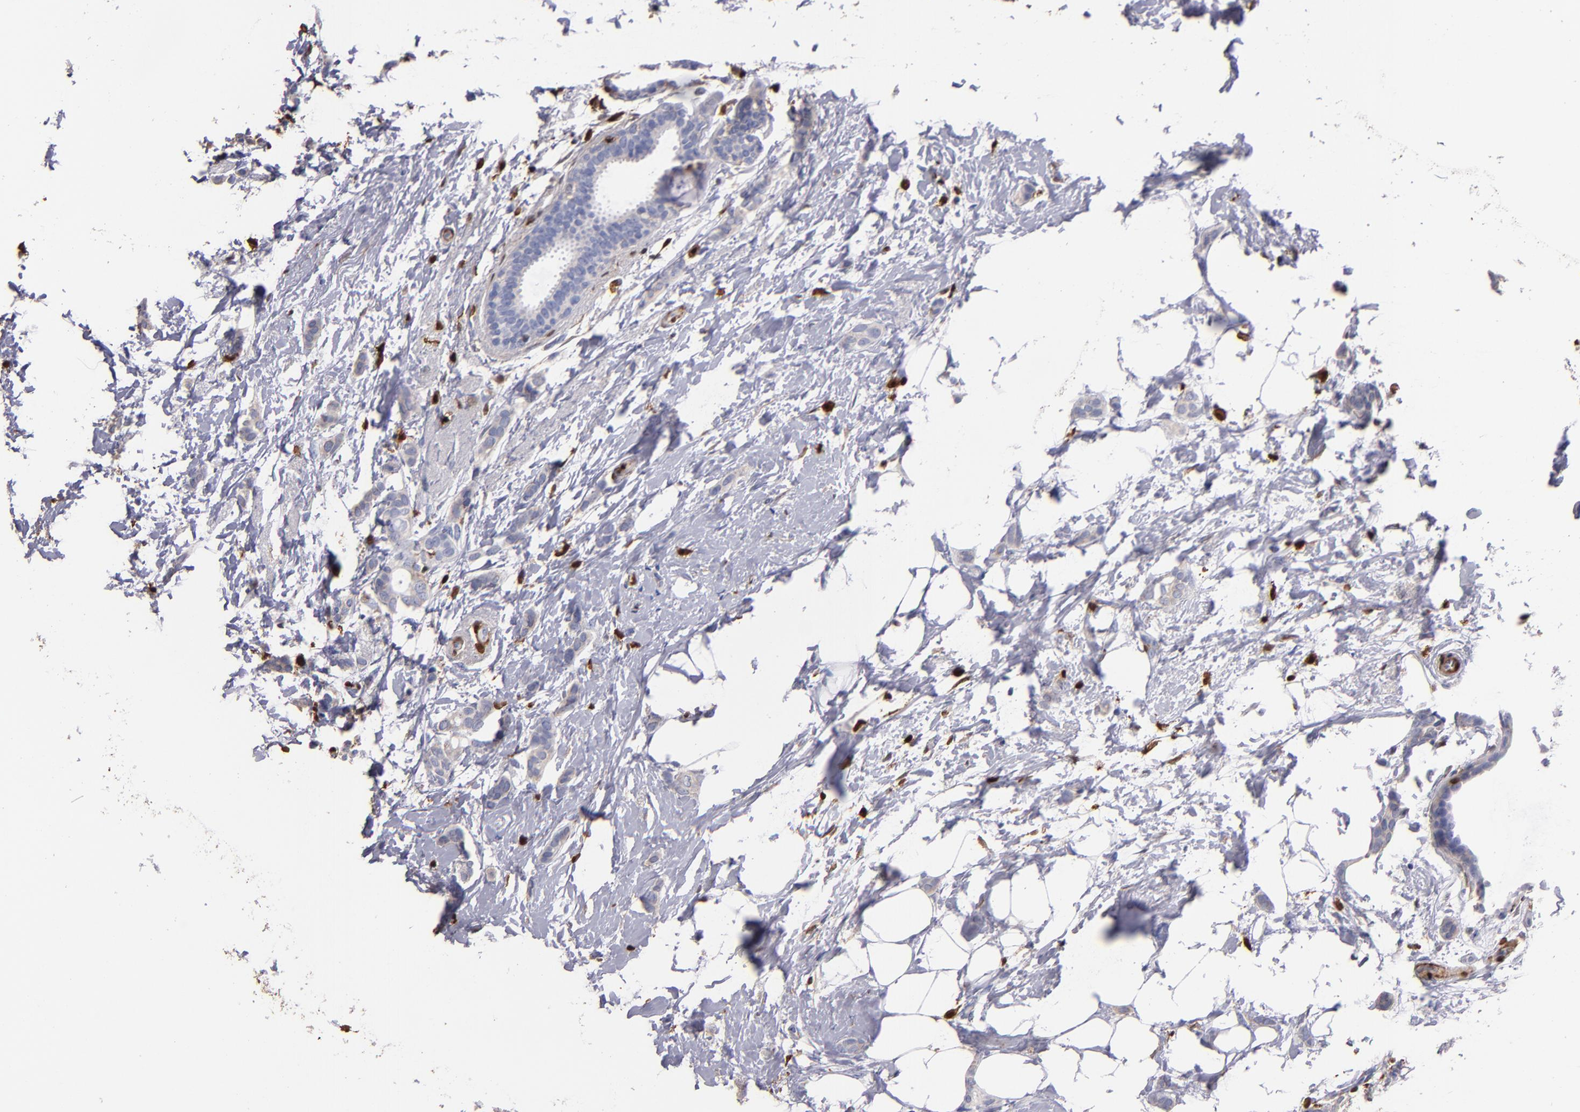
{"staining": {"intensity": "weak", "quantity": "25%-75%", "location": "cytoplasmic/membranous"}, "tissue": "breast cancer", "cell_type": "Tumor cells", "image_type": "cancer", "snomed": [{"axis": "morphology", "description": "Duct carcinoma"}, {"axis": "topography", "description": "Breast"}], "caption": "A high-resolution photomicrograph shows immunohistochemistry (IHC) staining of infiltrating ductal carcinoma (breast), which exhibits weak cytoplasmic/membranous positivity in approximately 25%-75% of tumor cells. The staining was performed using DAB to visualize the protein expression in brown, while the nuclei were stained in blue with hematoxylin (Magnification: 20x).", "gene": "S100A4", "patient": {"sex": "female", "age": 54}}